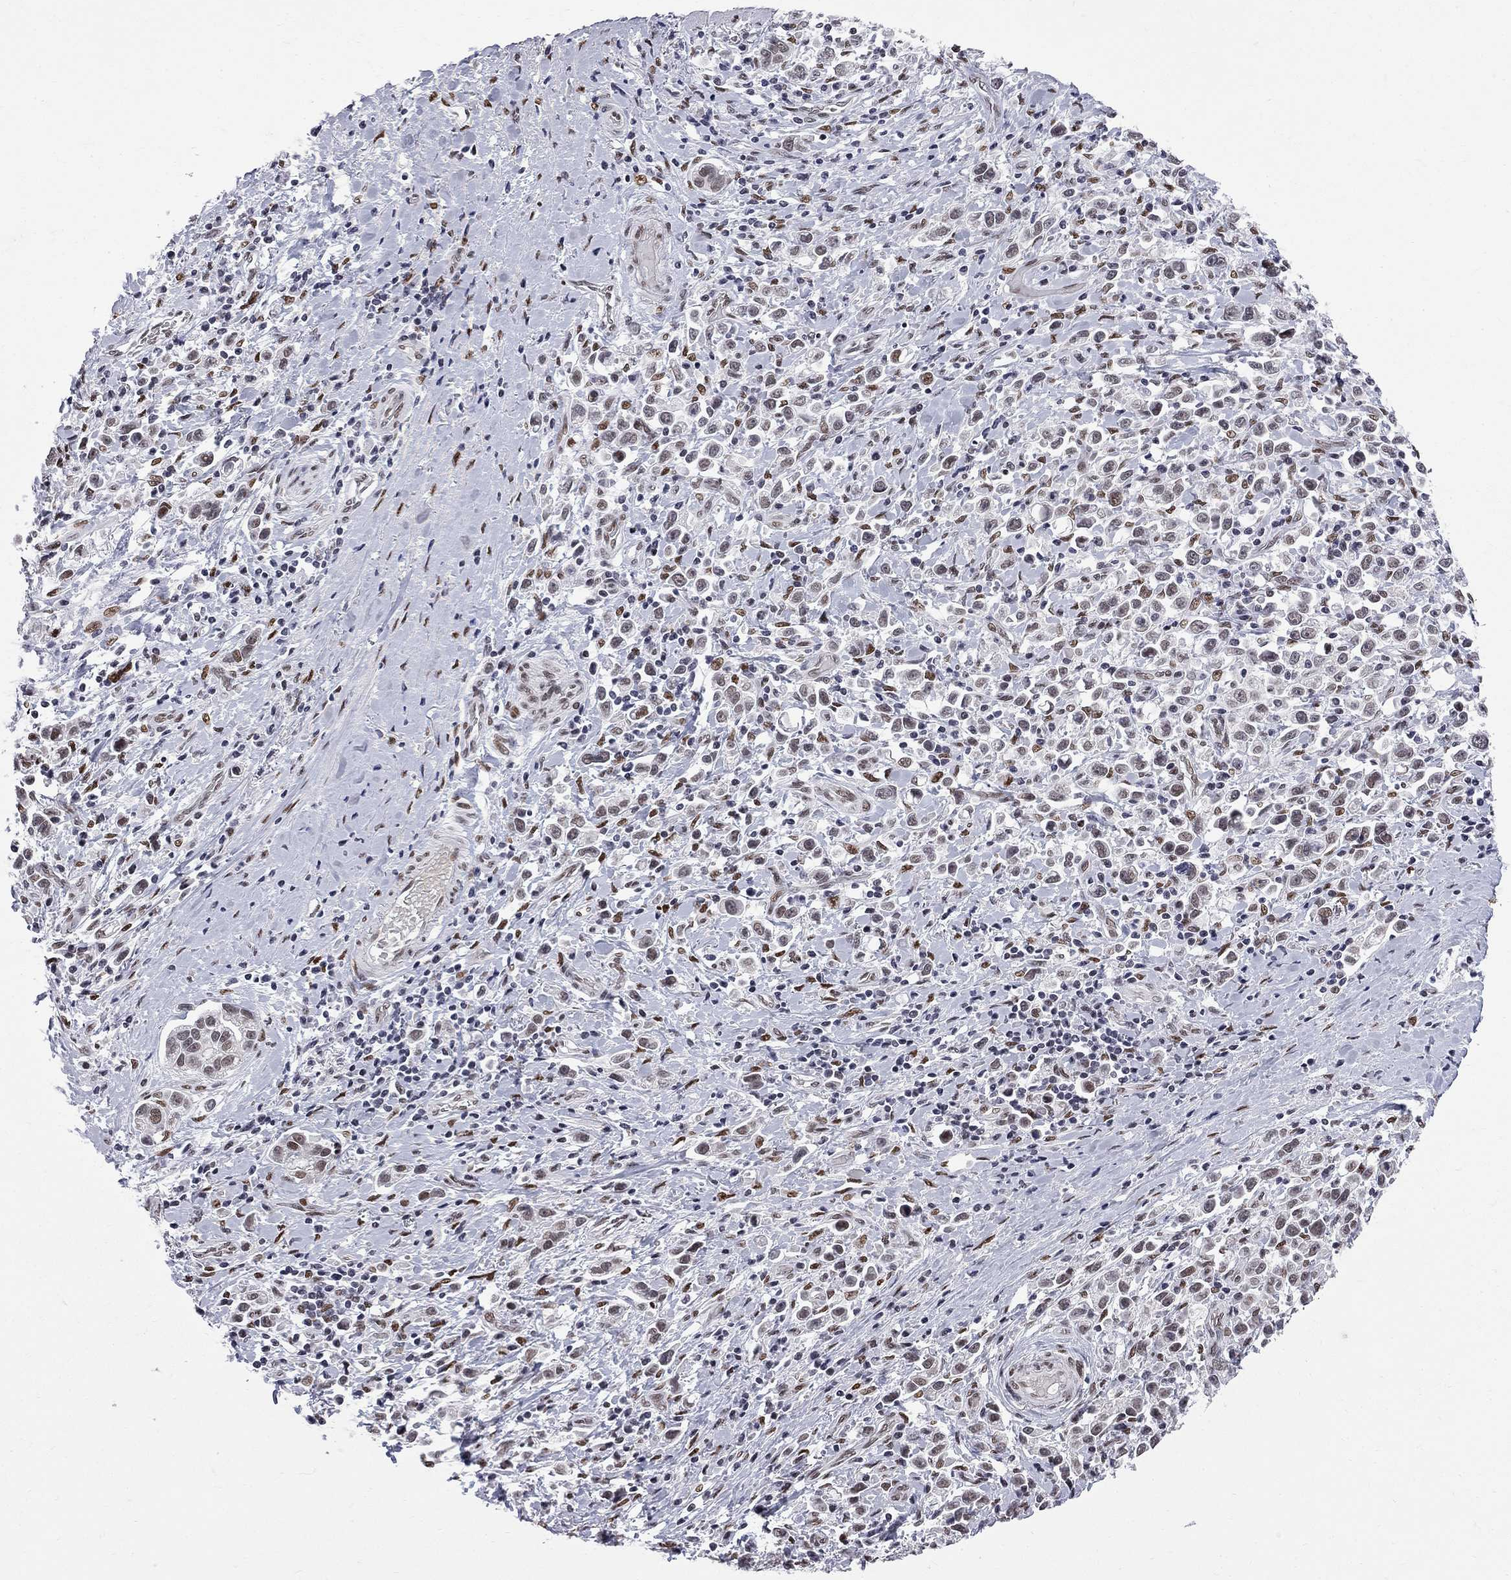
{"staining": {"intensity": "moderate", "quantity": "<25%", "location": "nuclear"}, "tissue": "stomach cancer", "cell_type": "Tumor cells", "image_type": "cancer", "snomed": [{"axis": "morphology", "description": "Adenocarcinoma, NOS"}, {"axis": "topography", "description": "Stomach"}], "caption": "Protein staining of stomach cancer tissue displays moderate nuclear staining in approximately <25% of tumor cells.", "gene": "ZBTB47", "patient": {"sex": "male", "age": 93}}